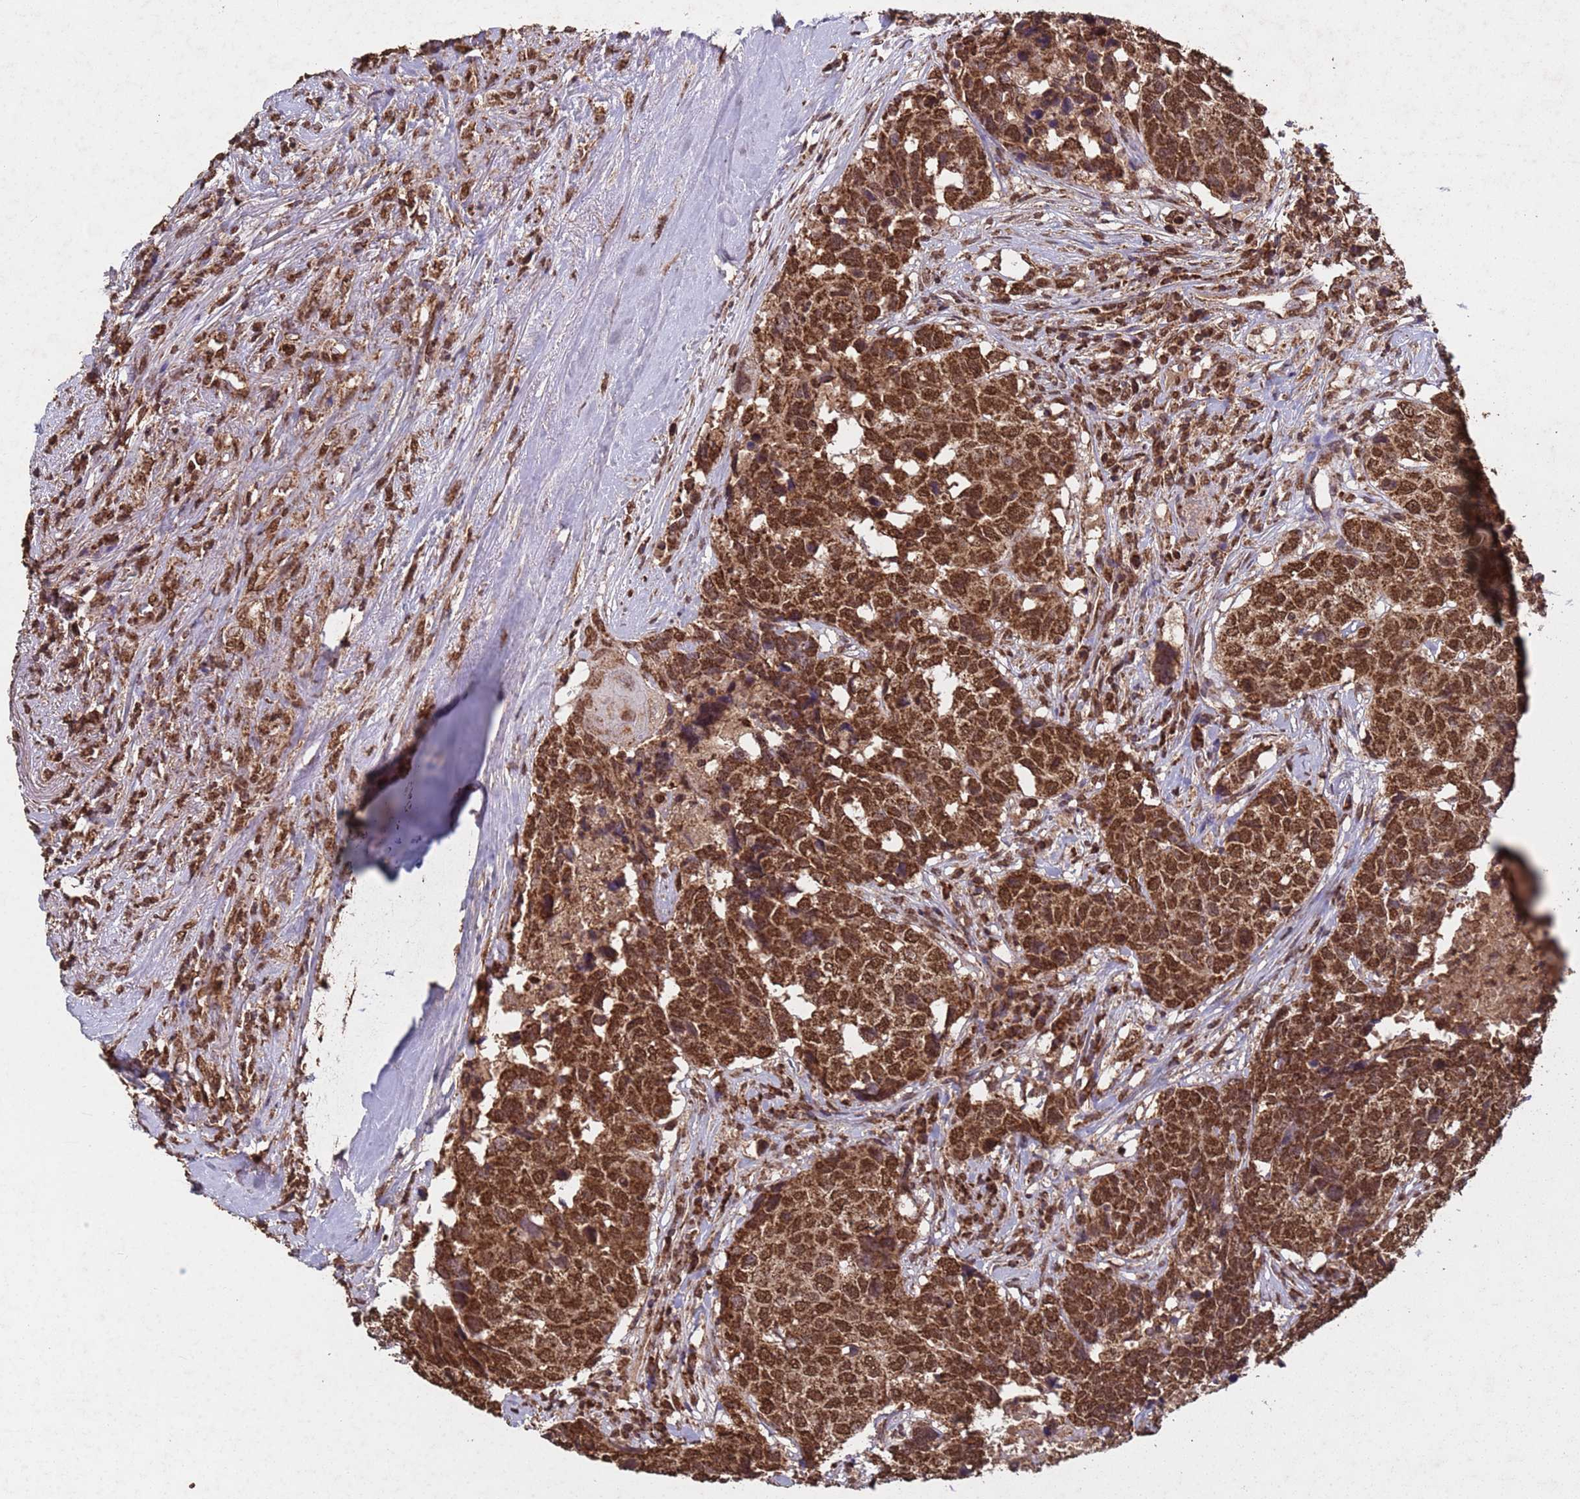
{"staining": {"intensity": "strong", "quantity": ">75%", "location": "nuclear"}, "tissue": "head and neck cancer", "cell_type": "Tumor cells", "image_type": "cancer", "snomed": [{"axis": "morphology", "description": "Squamous cell carcinoma, NOS"}, {"axis": "topography", "description": "Head-Neck"}], "caption": "Tumor cells demonstrate high levels of strong nuclear staining in about >75% of cells in human squamous cell carcinoma (head and neck).", "gene": "HDAC10", "patient": {"sex": "male", "age": 66}}